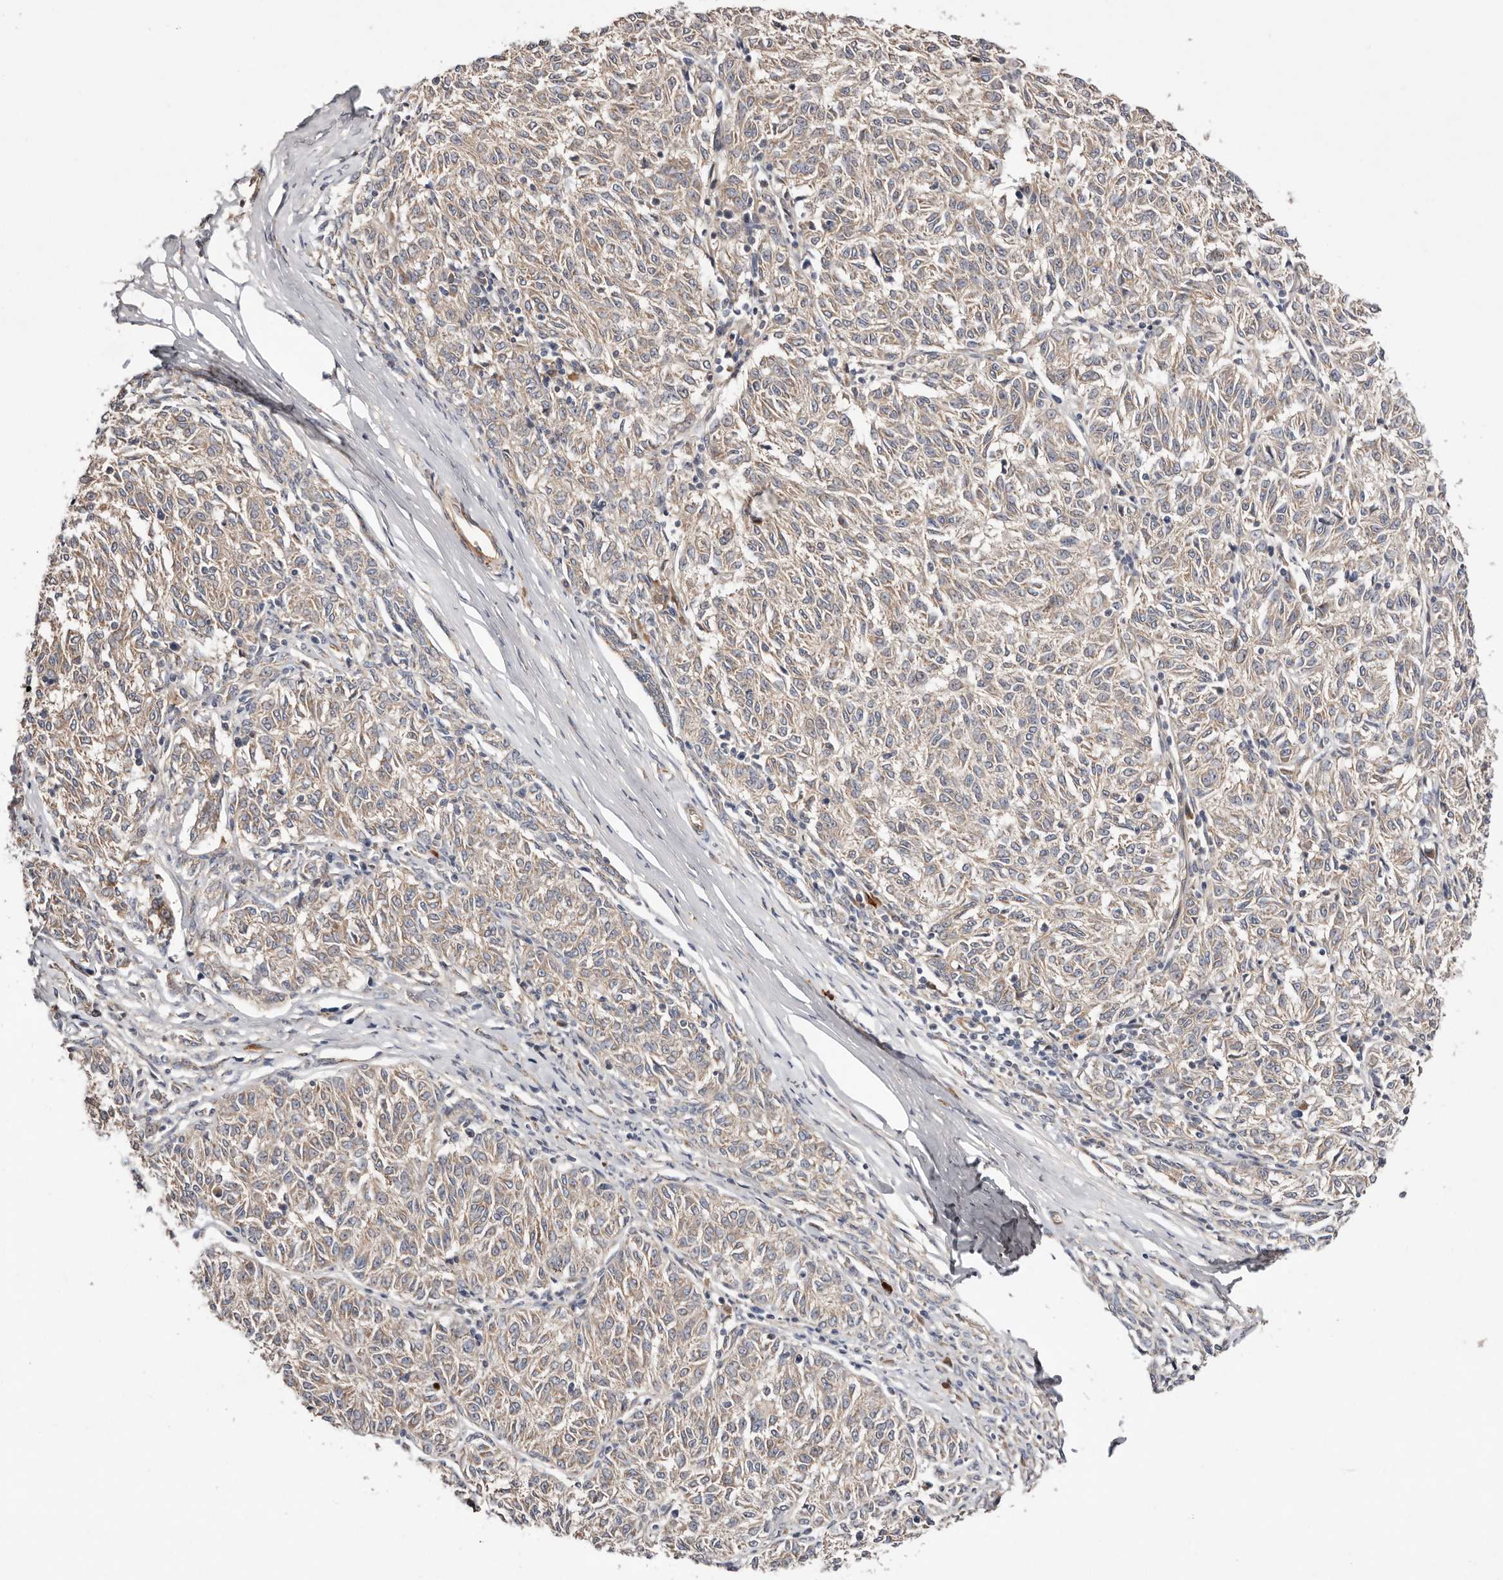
{"staining": {"intensity": "negative", "quantity": "none", "location": "none"}, "tissue": "melanoma", "cell_type": "Tumor cells", "image_type": "cancer", "snomed": [{"axis": "morphology", "description": "Malignant melanoma, NOS"}, {"axis": "topography", "description": "Skin"}], "caption": "High power microscopy image of an IHC histopathology image of malignant melanoma, revealing no significant expression in tumor cells.", "gene": "MACF1", "patient": {"sex": "female", "age": 72}}